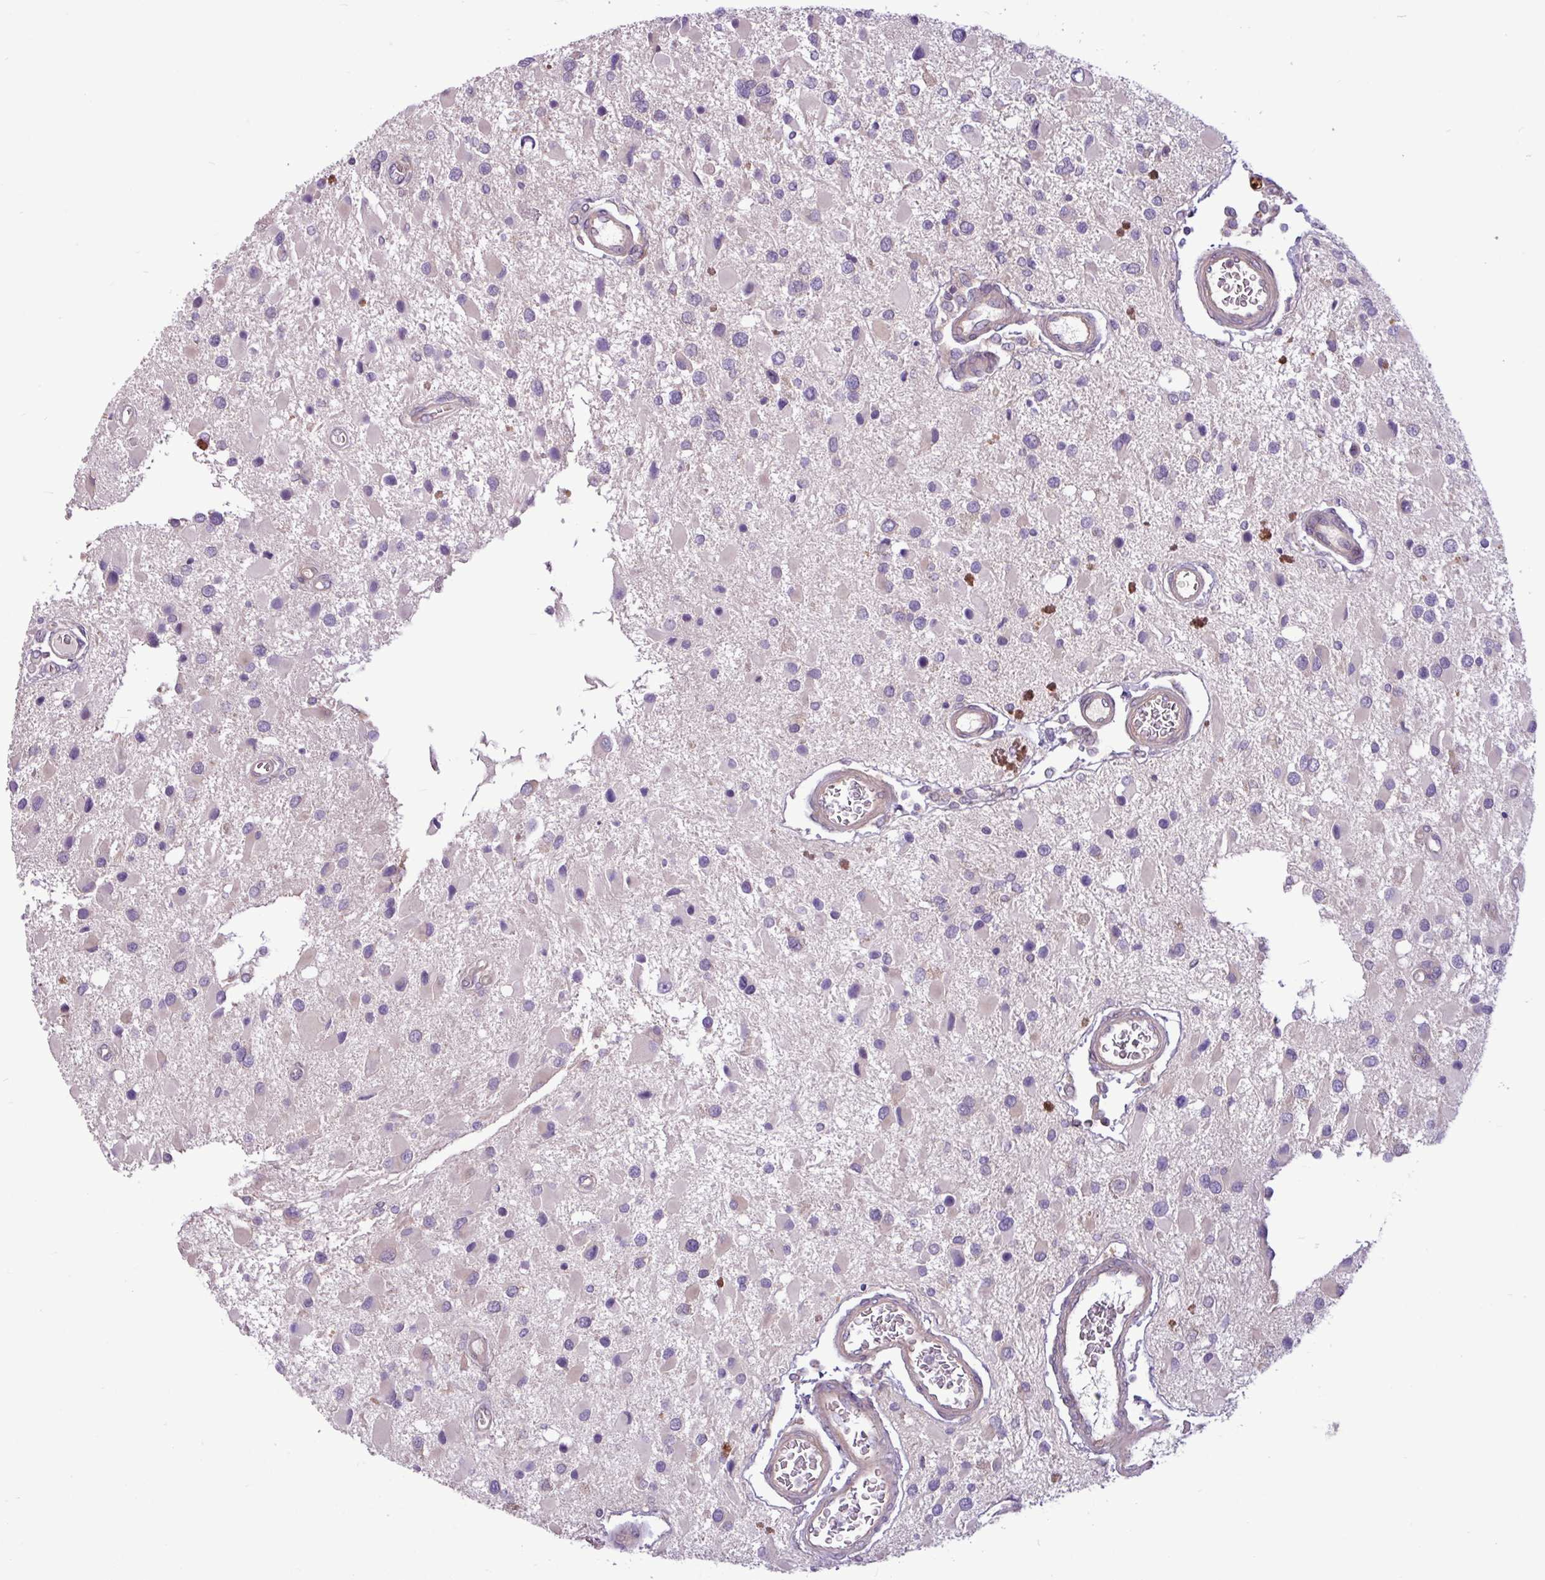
{"staining": {"intensity": "negative", "quantity": "none", "location": "none"}, "tissue": "glioma", "cell_type": "Tumor cells", "image_type": "cancer", "snomed": [{"axis": "morphology", "description": "Glioma, malignant, High grade"}, {"axis": "topography", "description": "Brain"}], "caption": "A high-resolution micrograph shows IHC staining of glioma, which demonstrates no significant expression in tumor cells.", "gene": "MROH2A", "patient": {"sex": "male", "age": 53}}